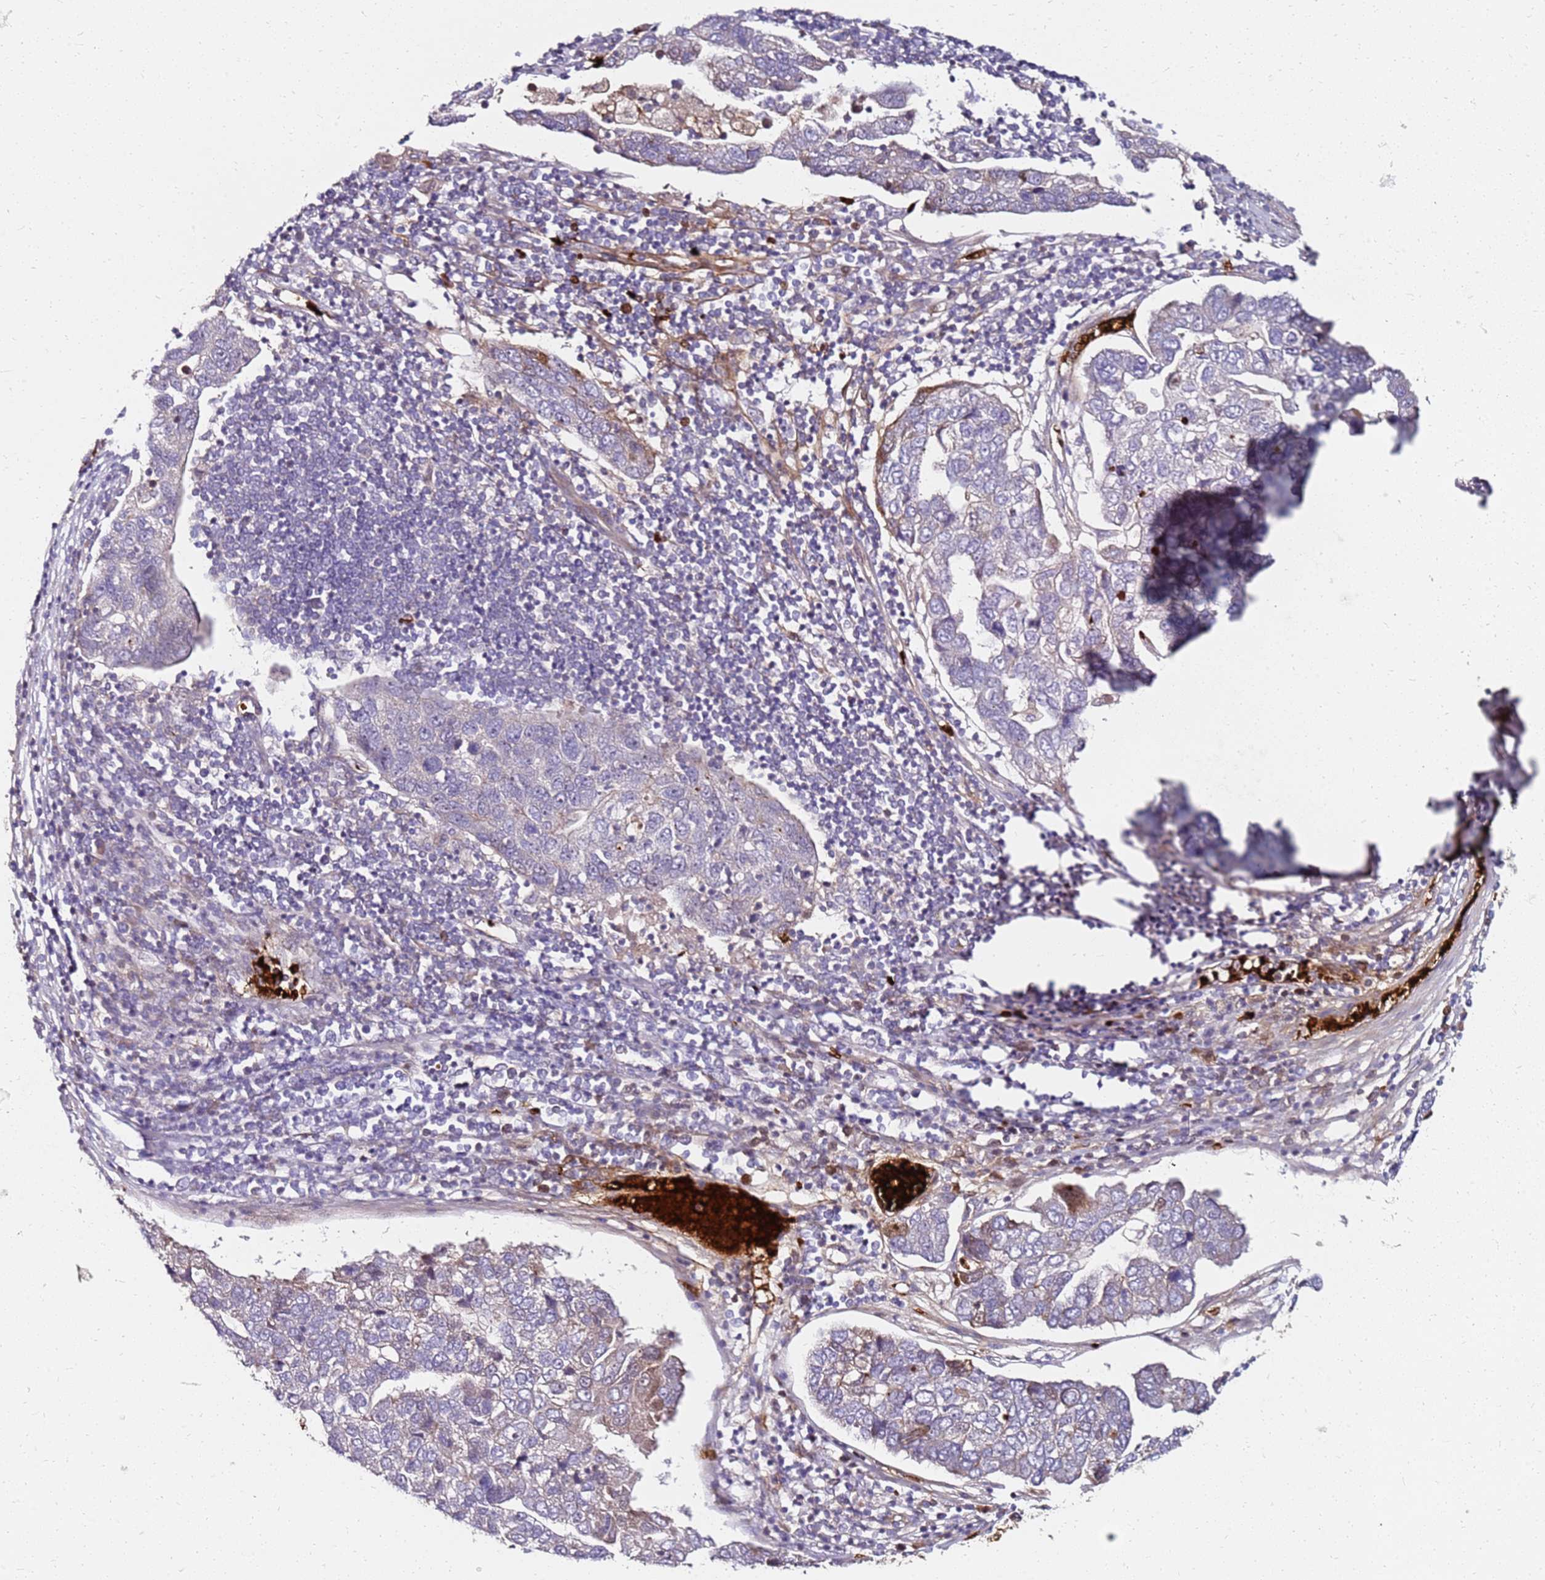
{"staining": {"intensity": "negative", "quantity": "none", "location": "none"}, "tissue": "pancreatic cancer", "cell_type": "Tumor cells", "image_type": "cancer", "snomed": [{"axis": "morphology", "description": "Adenocarcinoma, NOS"}, {"axis": "topography", "description": "Pancreas"}], "caption": "This is an IHC histopathology image of human pancreatic cancer (adenocarcinoma). There is no positivity in tumor cells.", "gene": "RNF11", "patient": {"sex": "female", "age": 61}}